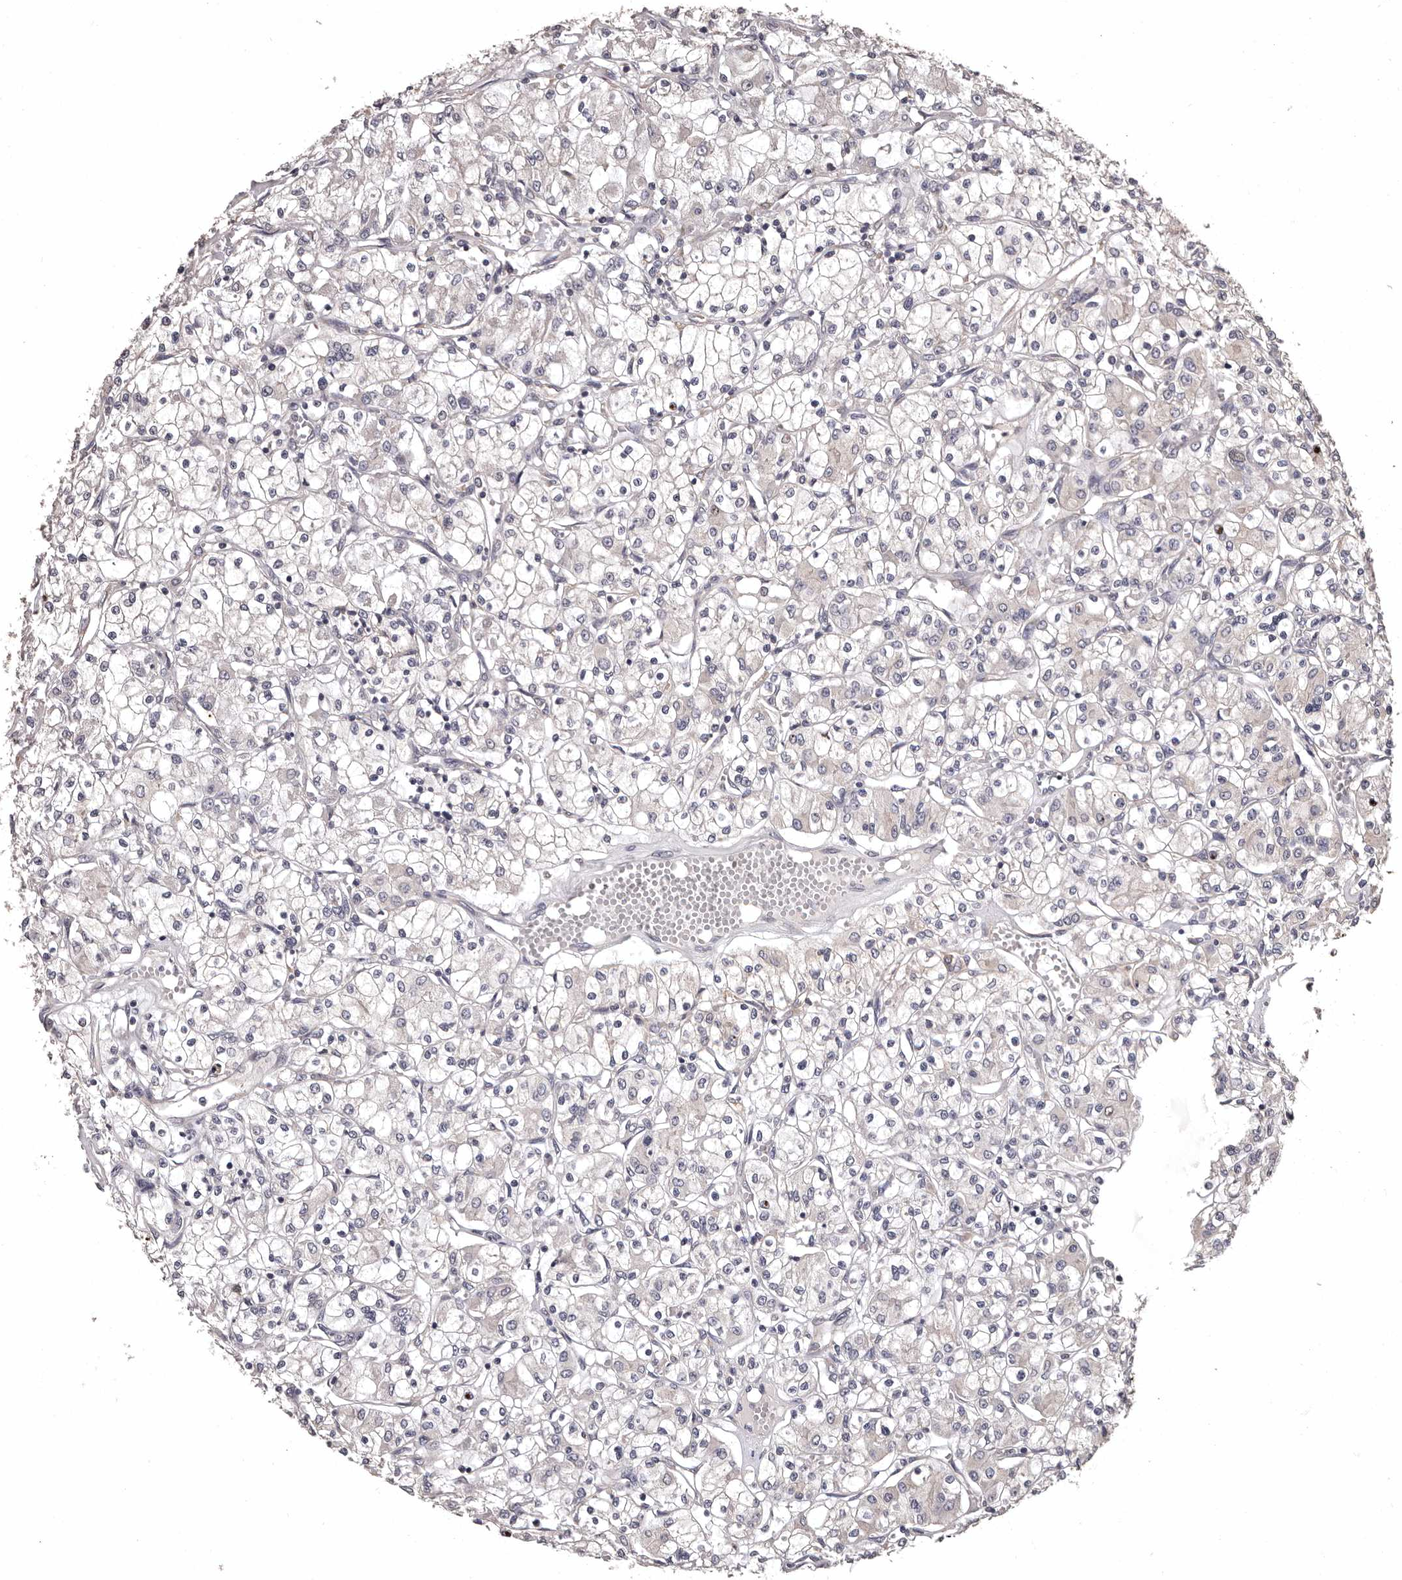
{"staining": {"intensity": "negative", "quantity": "none", "location": "none"}, "tissue": "renal cancer", "cell_type": "Tumor cells", "image_type": "cancer", "snomed": [{"axis": "morphology", "description": "Adenocarcinoma, NOS"}, {"axis": "topography", "description": "Kidney"}], "caption": "This is an IHC photomicrograph of human renal cancer (adenocarcinoma). There is no expression in tumor cells.", "gene": "ETNK1", "patient": {"sex": "female", "age": 59}}